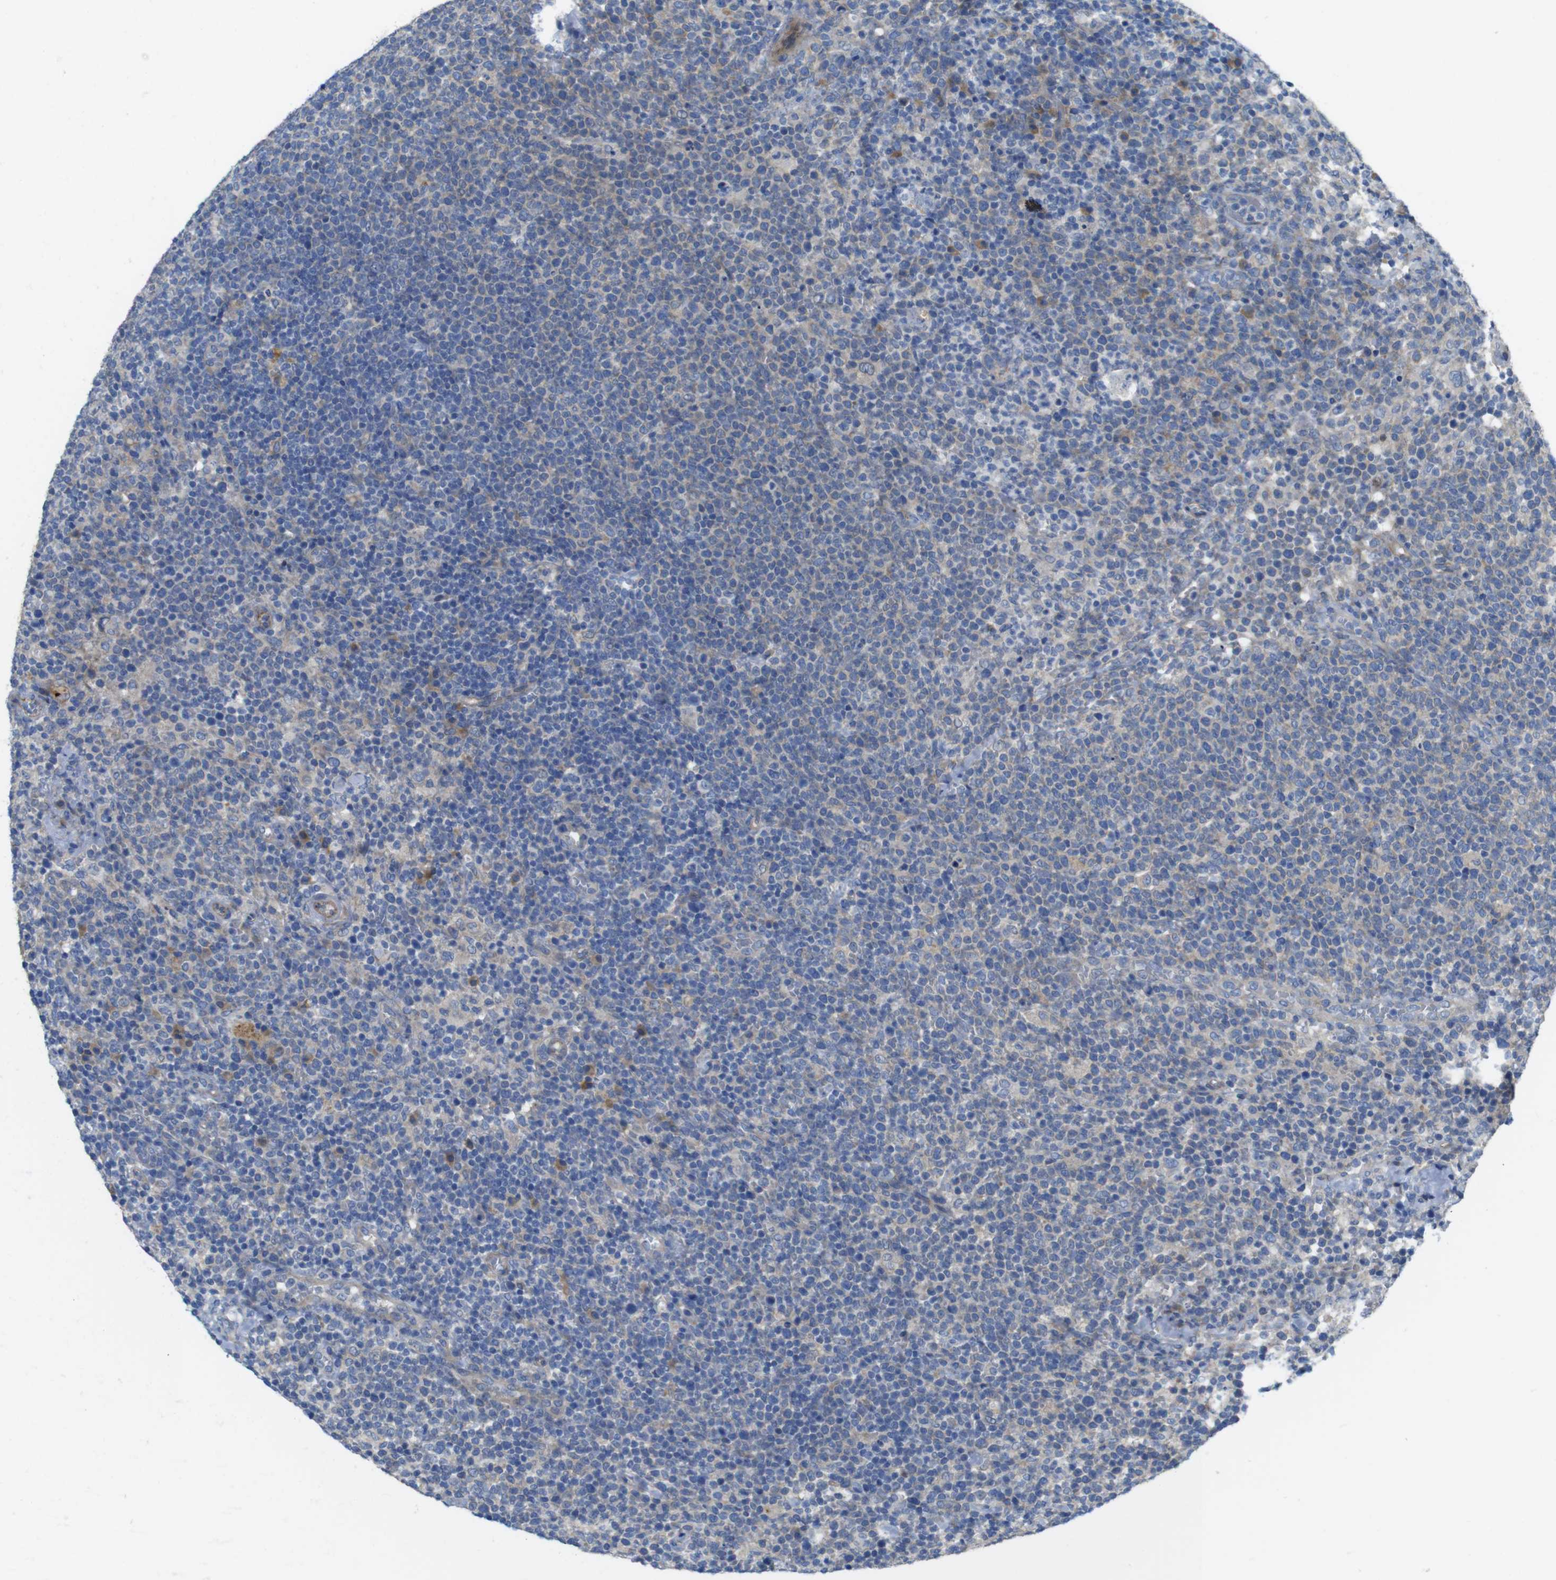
{"staining": {"intensity": "weak", "quantity": "<25%", "location": "cytoplasmic/membranous"}, "tissue": "lymphoma", "cell_type": "Tumor cells", "image_type": "cancer", "snomed": [{"axis": "morphology", "description": "Malignant lymphoma, non-Hodgkin's type, High grade"}, {"axis": "topography", "description": "Lymph node"}], "caption": "An image of human lymphoma is negative for staining in tumor cells.", "gene": "TMEM234", "patient": {"sex": "male", "age": 61}}